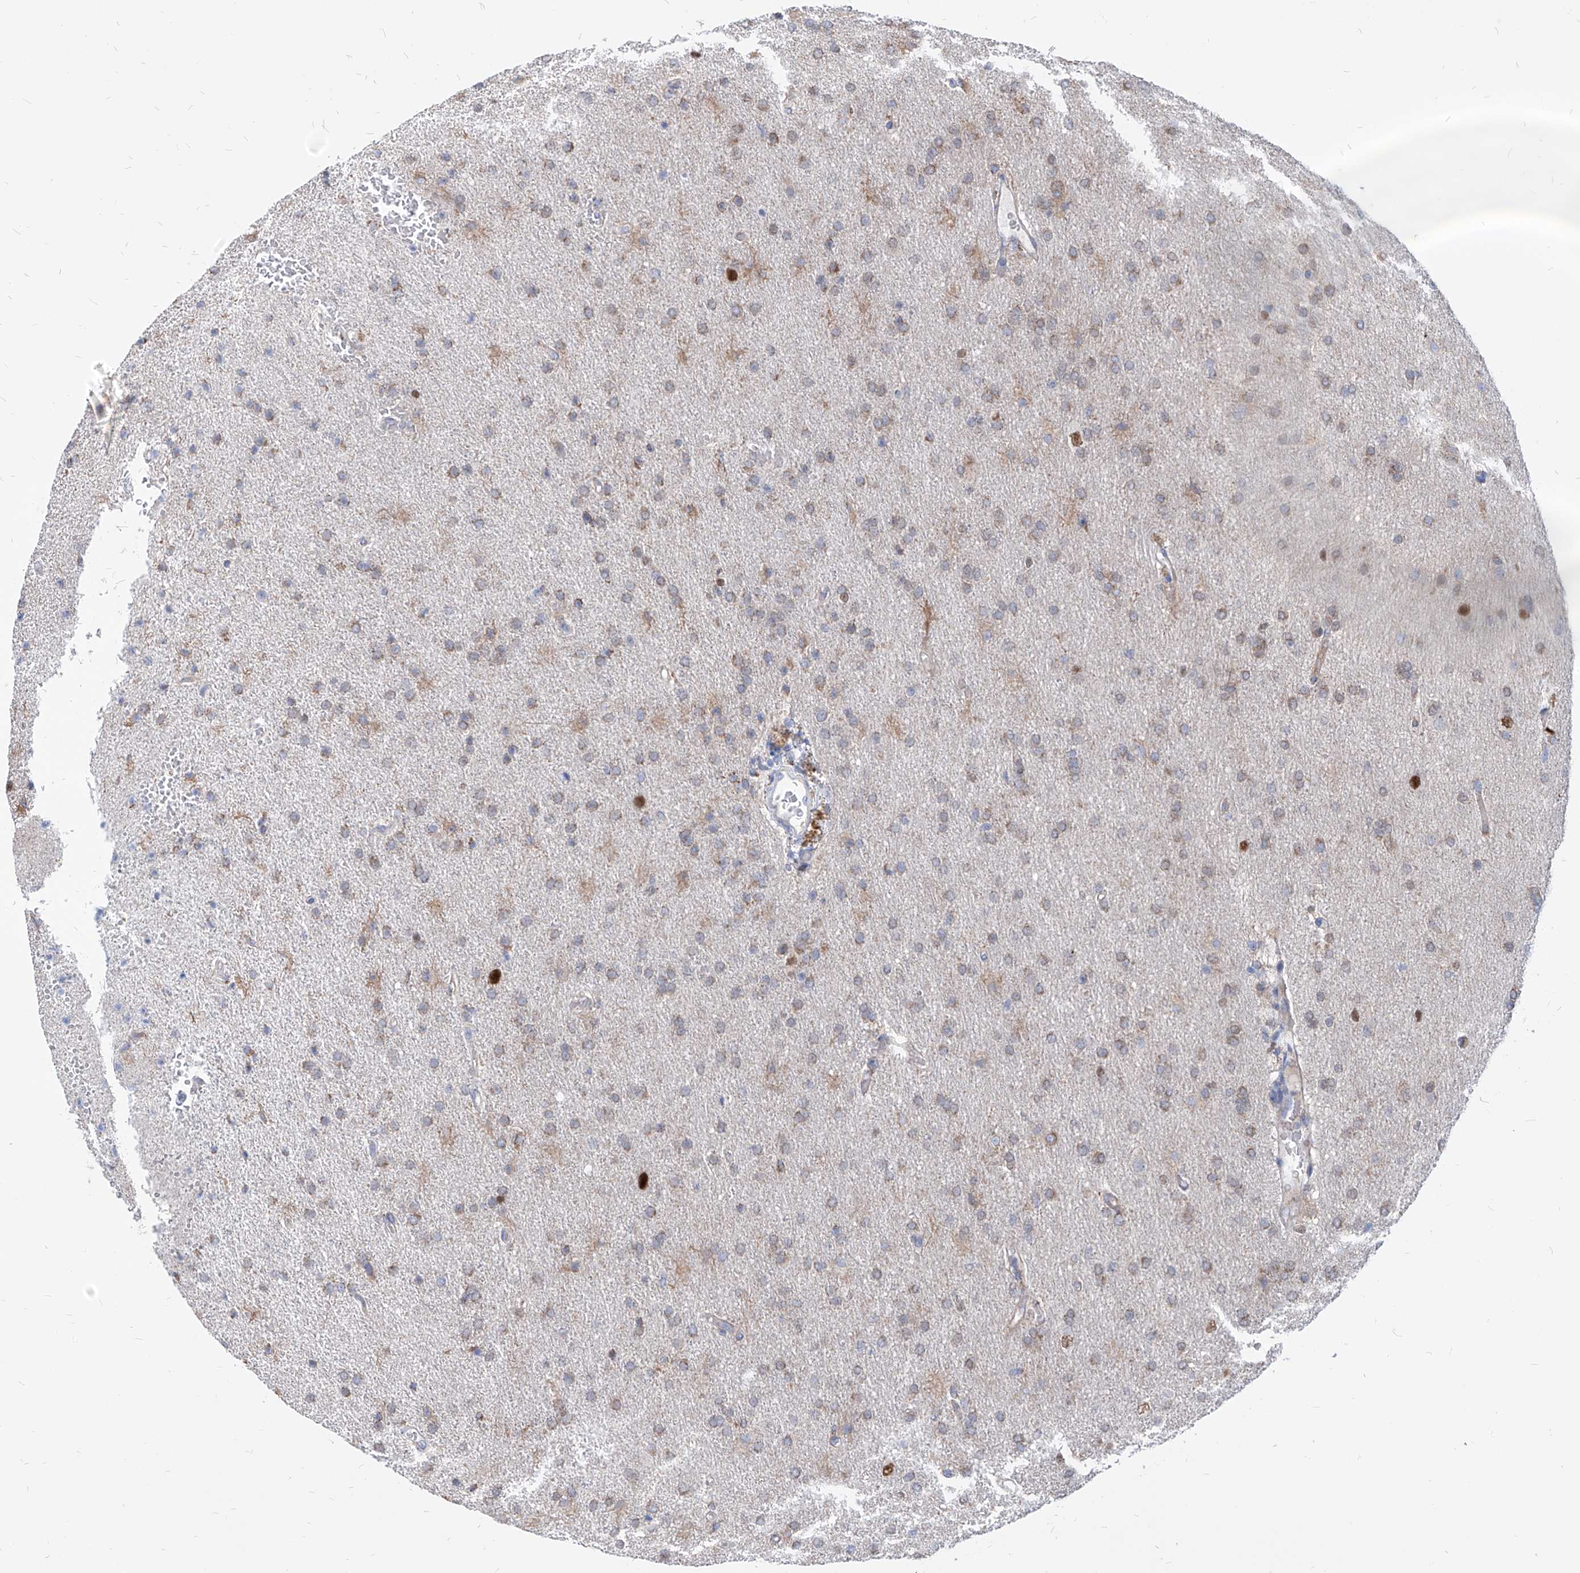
{"staining": {"intensity": "weak", "quantity": ">75%", "location": "cytoplasmic/membranous"}, "tissue": "glioma", "cell_type": "Tumor cells", "image_type": "cancer", "snomed": [{"axis": "morphology", "description": "Glioma, malignant, High grade"}, {"axis": "topography", "description": "Brain"}], "caption": "Immunohistochemical staining of human glioma shows weak cytoplasmic/membranous protein positivity in about >75% of tumor cells. The protein is stained brown, and the nuclei are stained in blue (DAB IHC with brightfield microscopy, high magnification).", "gene": "AGPS", "patient": {"sex": "male", "age": 72}}